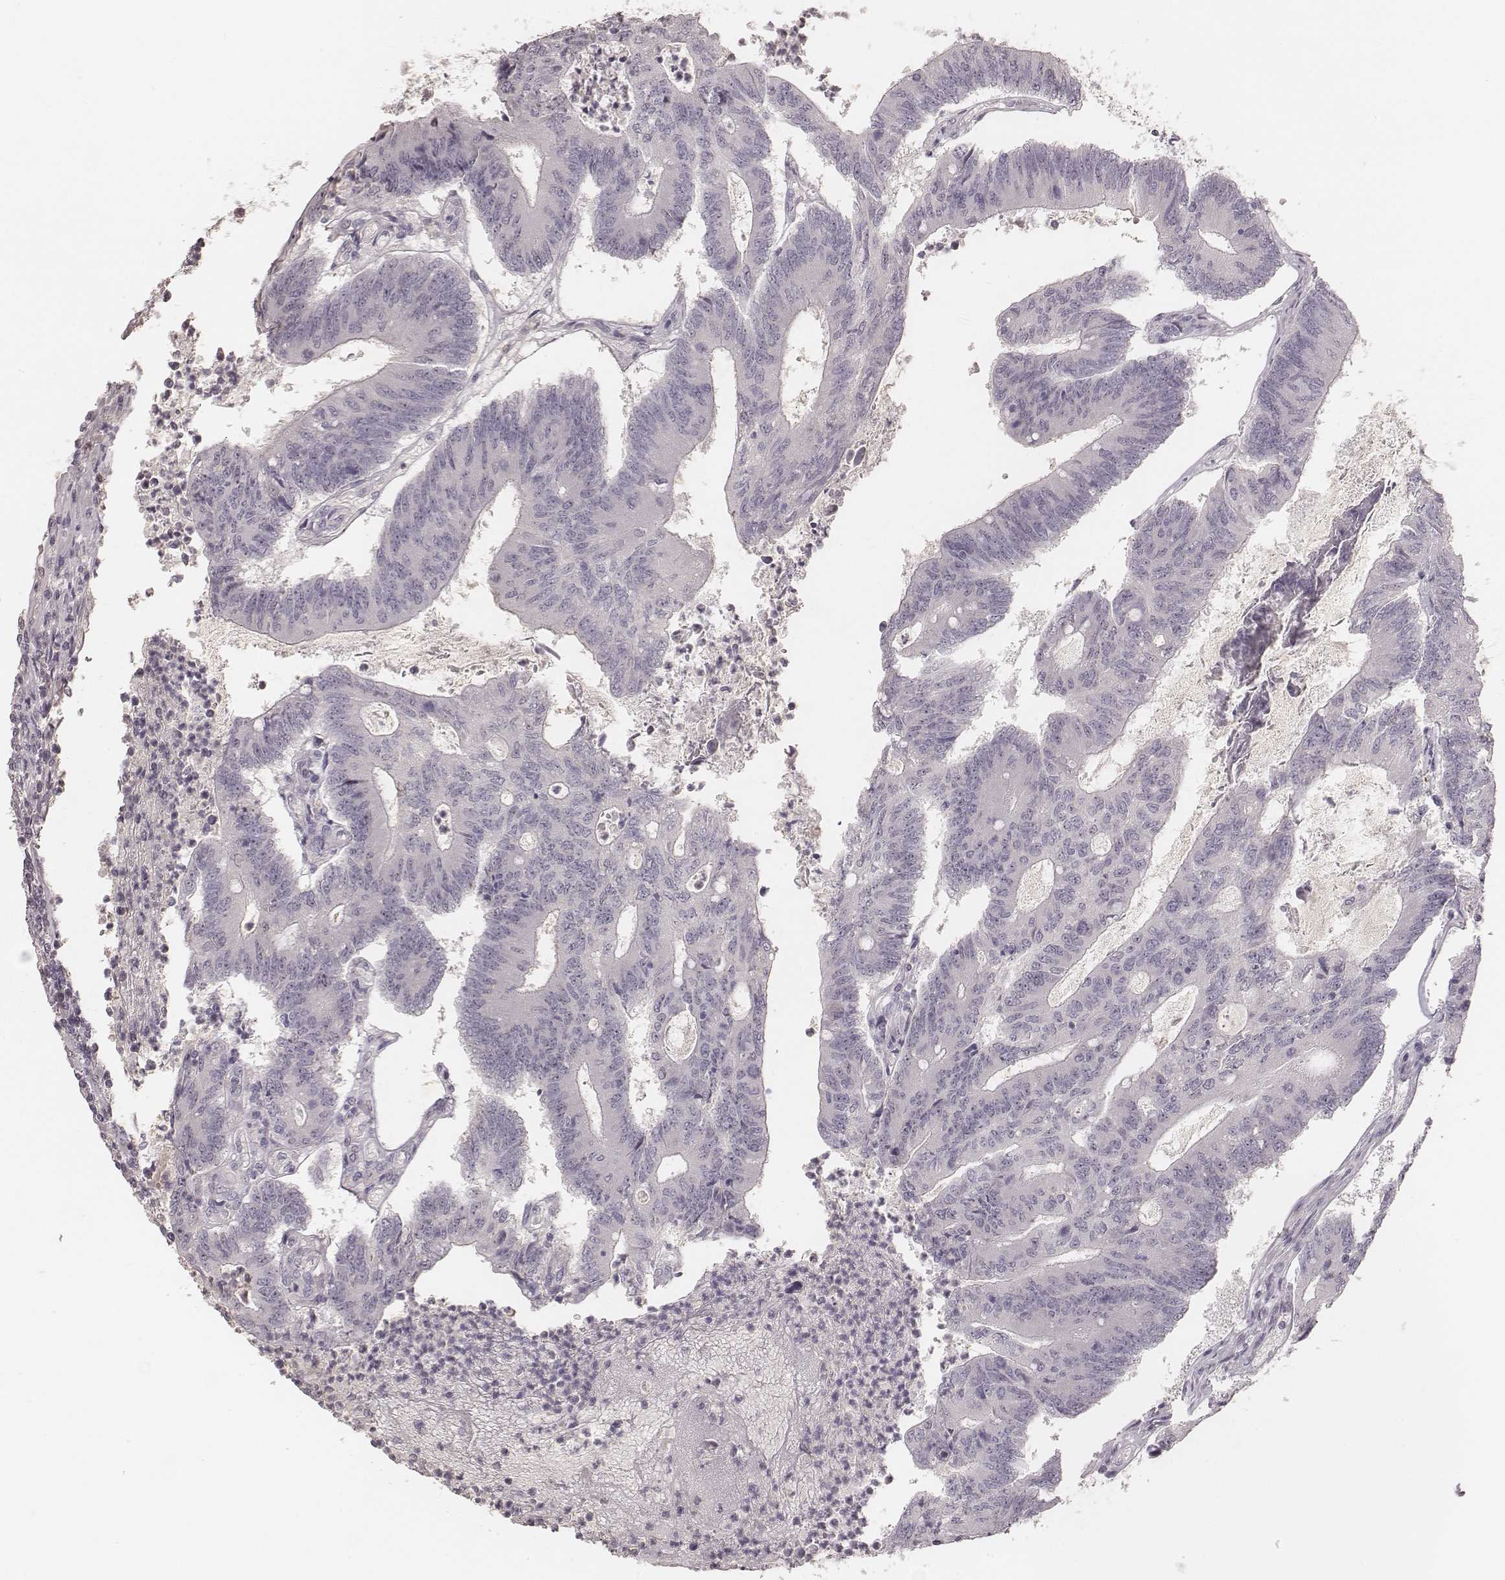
{"staining": {"intensity": "negative", "quantity": "none", "location": "none"}, "tissue": "colorectal cancer", "cell_type": "Tumor cells", "image_type": "cancer", "snomed": [{"axis": "morphology", "description": "Adenocarcinoma, NOS"}, {"axis": "topography", "description": "Colon"}], "caption": "Immunohistochemistry histopathology image of colorectal adenocarcinoma stained for a protein (brown), which exhibits no positivity in tumor cells.", "gene": "MADCAM1", "patient": {"sex": "female", "age": 70}}